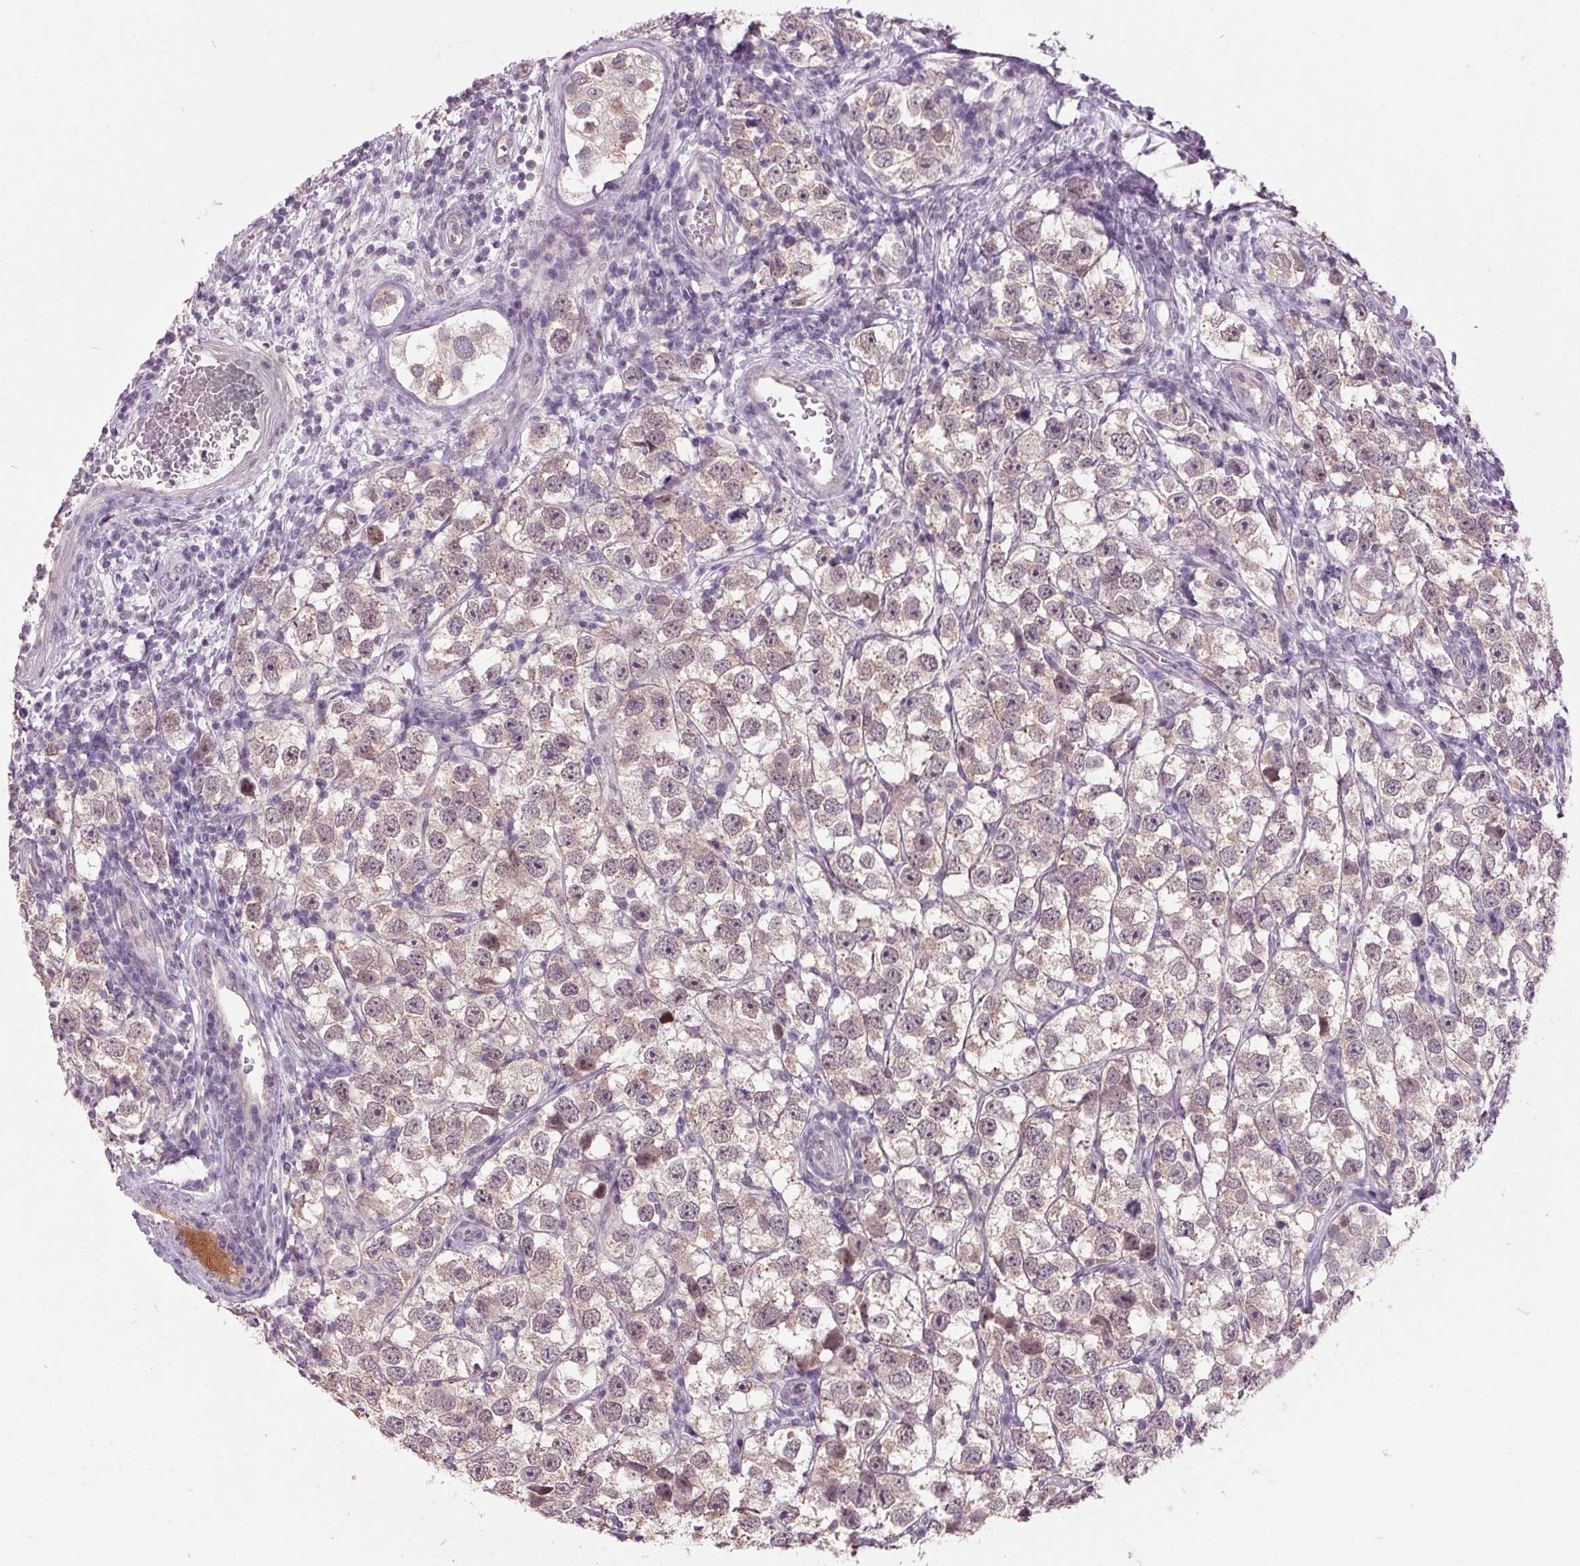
{"staining": {"intensity": "weak", "quantity": "25%-75%", "location": "cytoplasmic/membranous"}, "tissue": "testis cancer", "cell_type": "Tumor cells", "image_type": "cancer", "snomed": [{"axis": "morphology", "description": "Seminoma, NOS"}, {"axis": "topography", "description": "Testis"}], "caption": "Brown immunohistochemical staining in human testis cancer (seminoma) demonstrates weak cytoplasmic/membranous staining in about 25%-75% of tumor cells. The staining was performed using DAB to visualize the protein expression in brown, while the nuclei were stained in blue with hematoxylin (Magnification: 20x).", "gene": "C2orf16", "patient": {"sex": "male", "age": 26}}